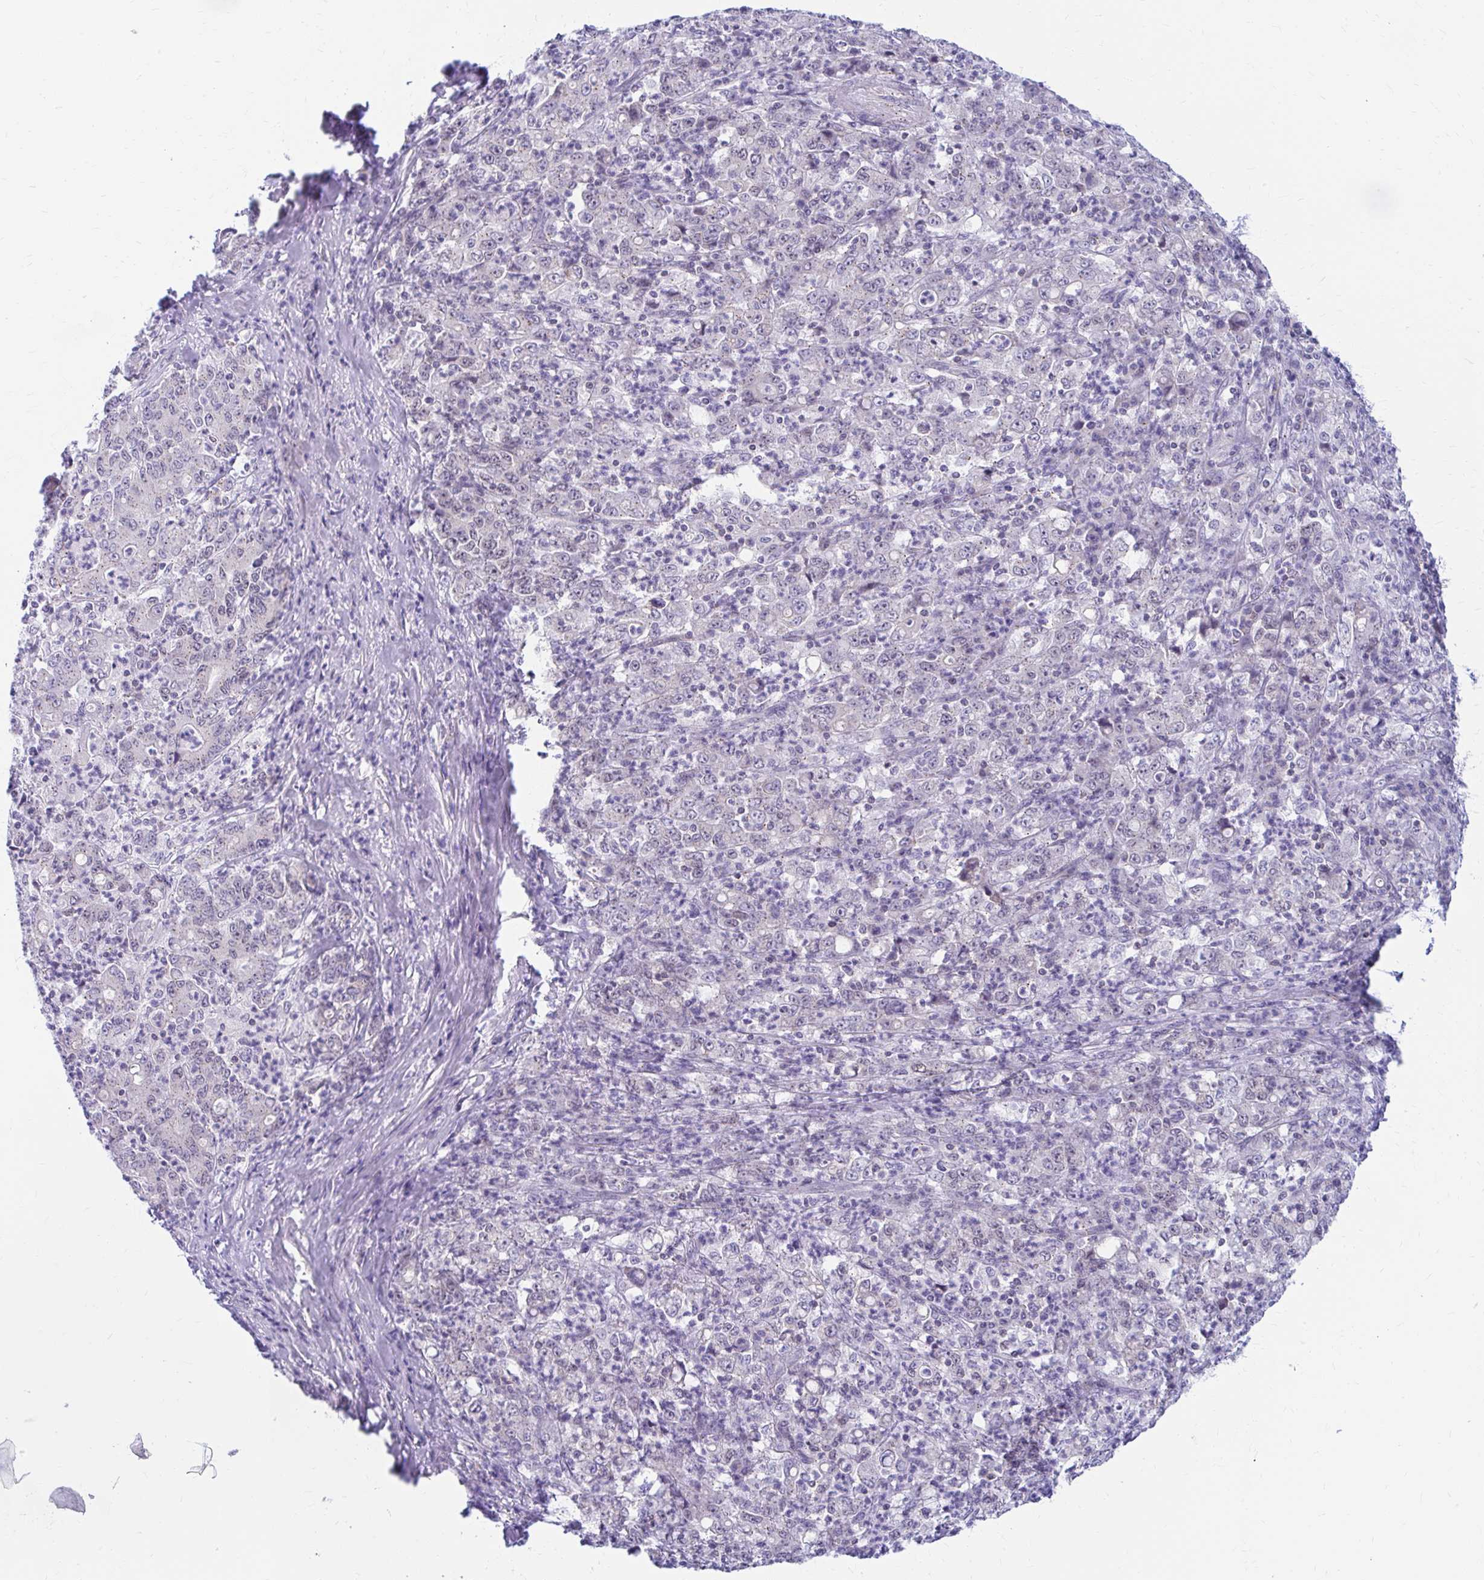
{"staining": {"intensity": "weak", "quantity": "<25%", "location": "cytoplasmic/membranous"}, "tissue": "stomach cancer", "cell_type": "Tumor cells", "image_type": "cancer", "snomed": [{"axis": "morphology", "description": "Adenocarcinoma, NOS"}, {"axis": "topography", "description": "Stomach, lower"}], "caption": "The immunohistochemistry micrograph has no significant positivity in tumor cells of stomach cancer (adenocarcinoma) tissue.", "gene": "RADIL", "patient": {"sex": "female", "age": 71}}